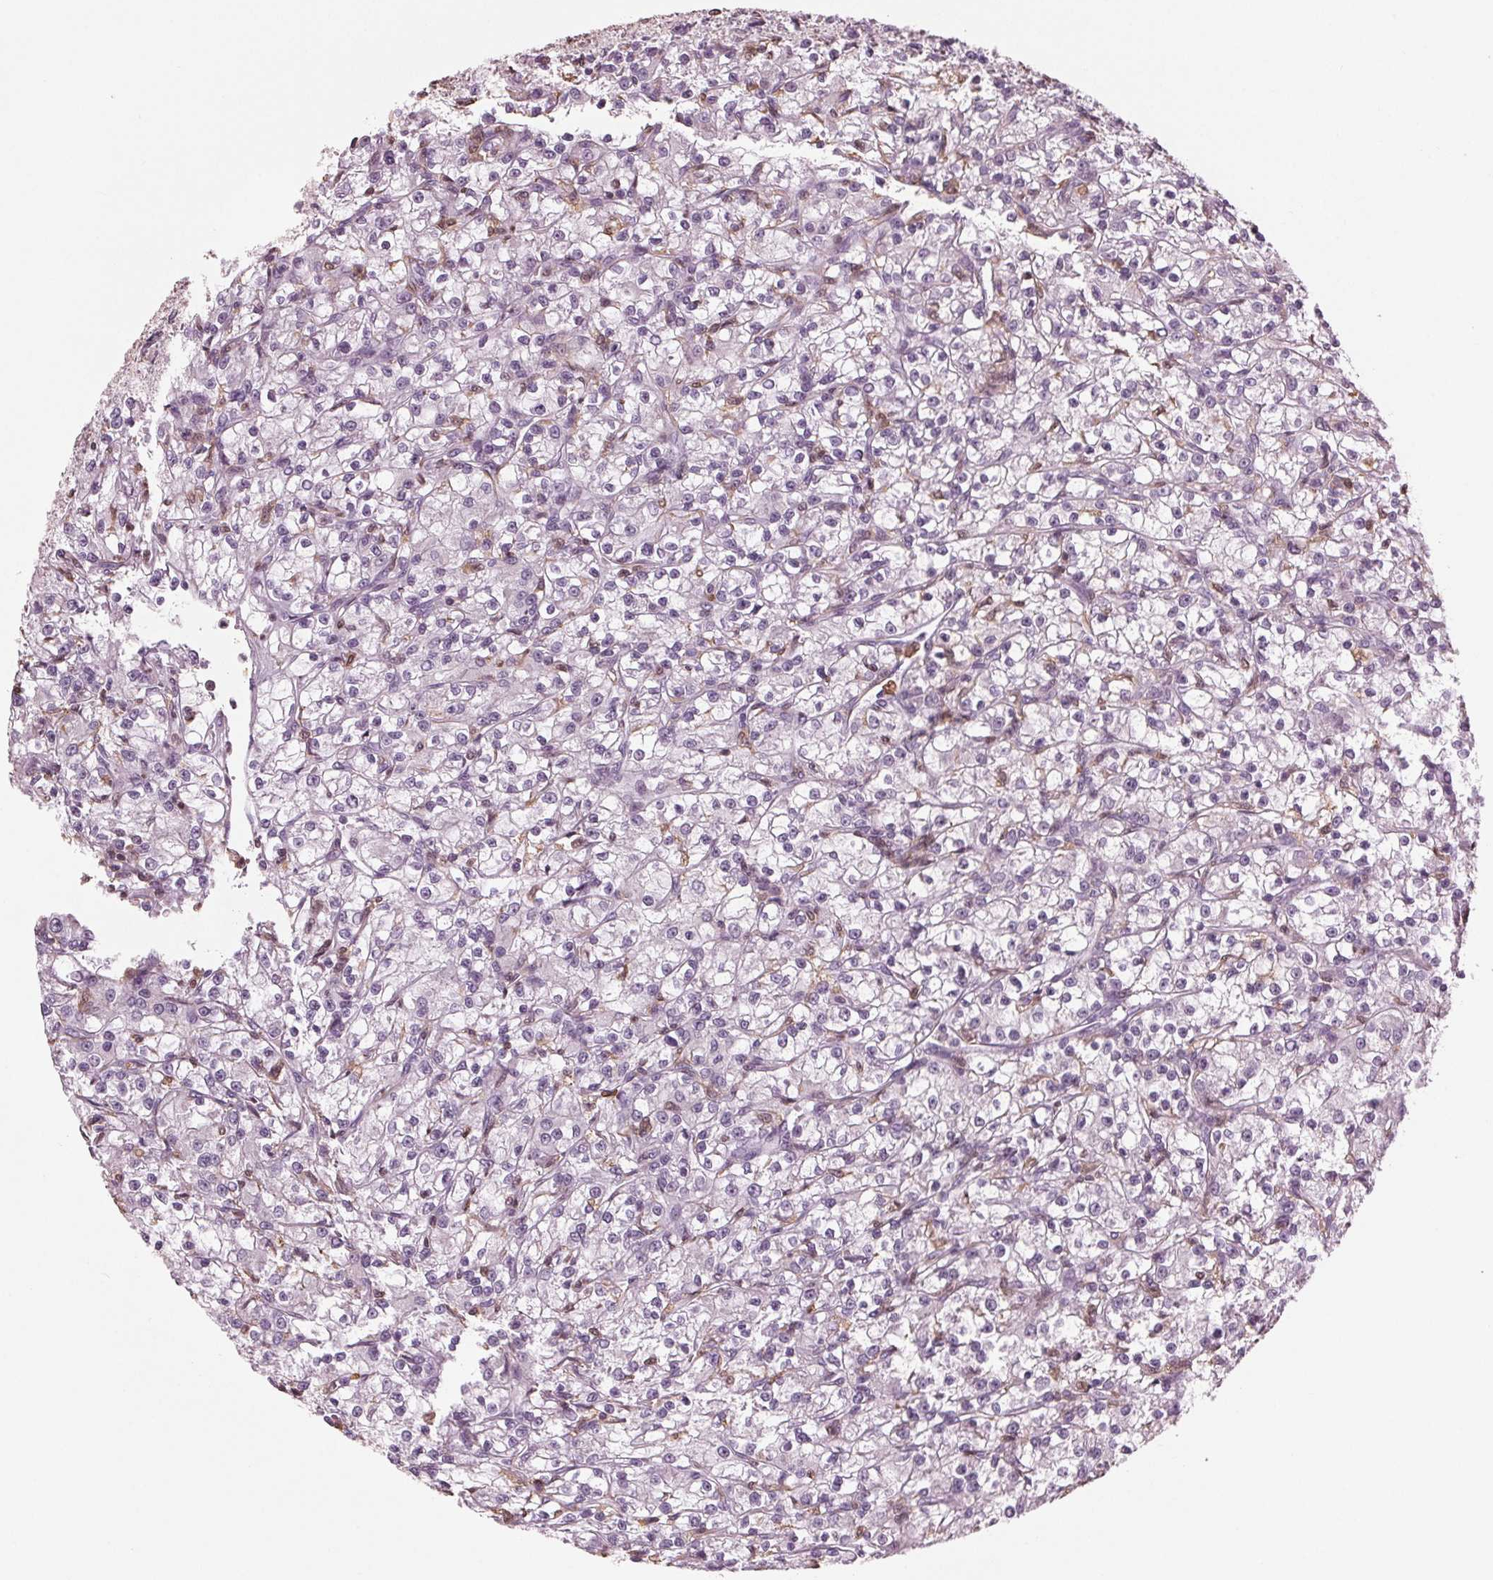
{"staining": {"intensity": "negative", "quantity": "none", "location": "none"}, "tissue": "renal cancer", "cell_type": "Tumor cells", "image_type": "cancer", "snomed": [{"axis": "morphology", "description": "Adenocarcinoma, NOS"}, {"axis": "topography", "description": "Kidney"}], "caption": "A micrograph of human renal adenocarcinoma is negative for staining in tumor cells.", "gene": "BTLA", "patient": {"sex": "female", "age": 59}}